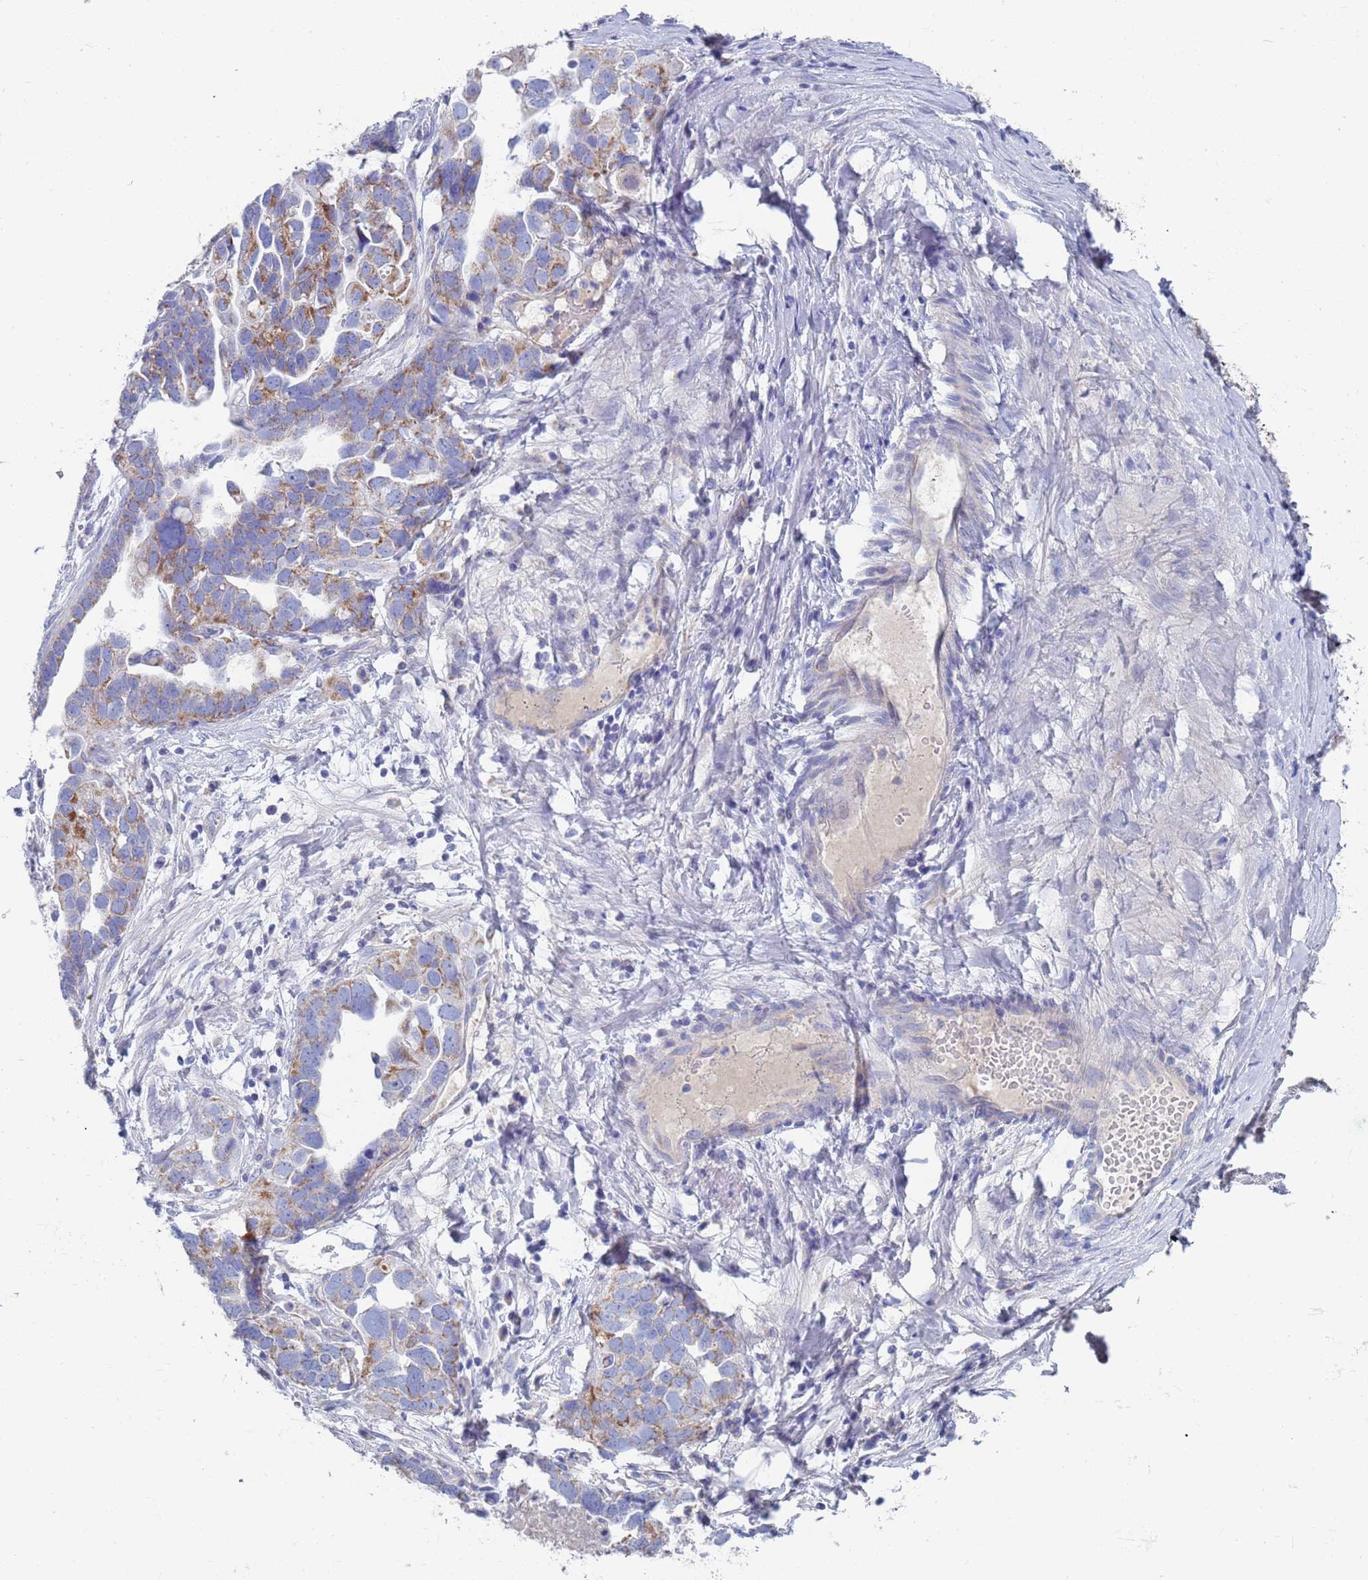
{"staining": {"intensity": "moderate", "quantity": "25%-75%", "location": "cytoplasmic/membranous"}, "tissue": "ovarian cancer", "cell_type": "Tumor cells", "image_type": "cancer", "snomed": [{"axis": "morphology", "description": "Cystadenocarcinoma, serous, NOS"}, {"axis": "topography", "description": "Ovary"}], "caption": "Immunohistochemical staining of ovarian serous cystadenocarcinoma exhibits medium levels of moderate cytoplasmic/membranous protein expression in about 25%-75% of tumor cells.", "gene": "MRPL22", "patient": {"sex": "female", "age": 54}}